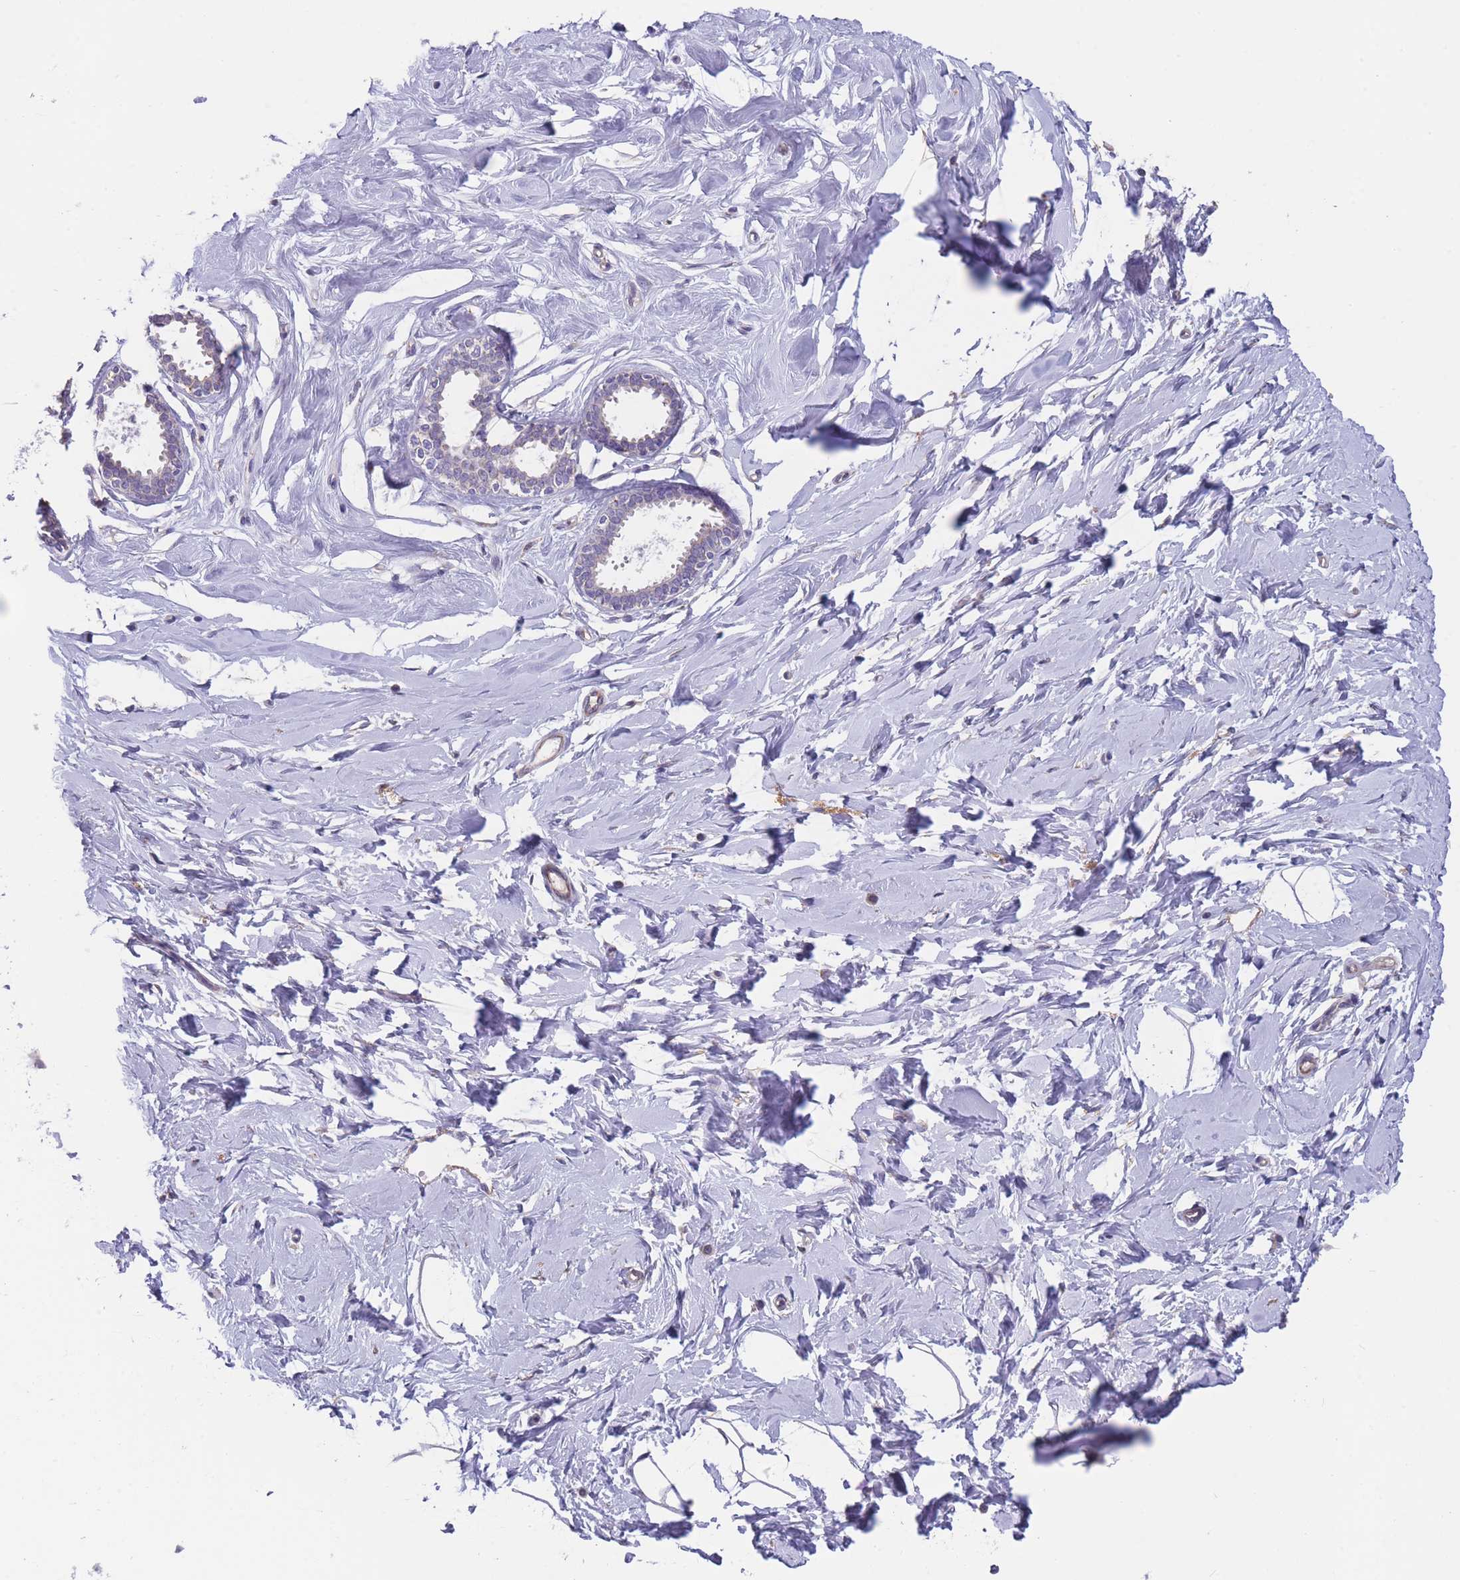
{"staining": {"intensity": "negative", "quantity": "none", "location": "none"}, "tissue": "breast", "cell_type": "Adipocytes", "image_type": "normal", "snomed": [{"axis": "morphology", "description": "Normal tissue, NOS"}, {"axis": "topography", "description": "Breast"}], "caption": "This is an immunohistochemistry image of unremarkable breast. There is no positivity in adipocytes.", "gene": "SLC25A42", "patient": {"sex": "female", "age": 23}}